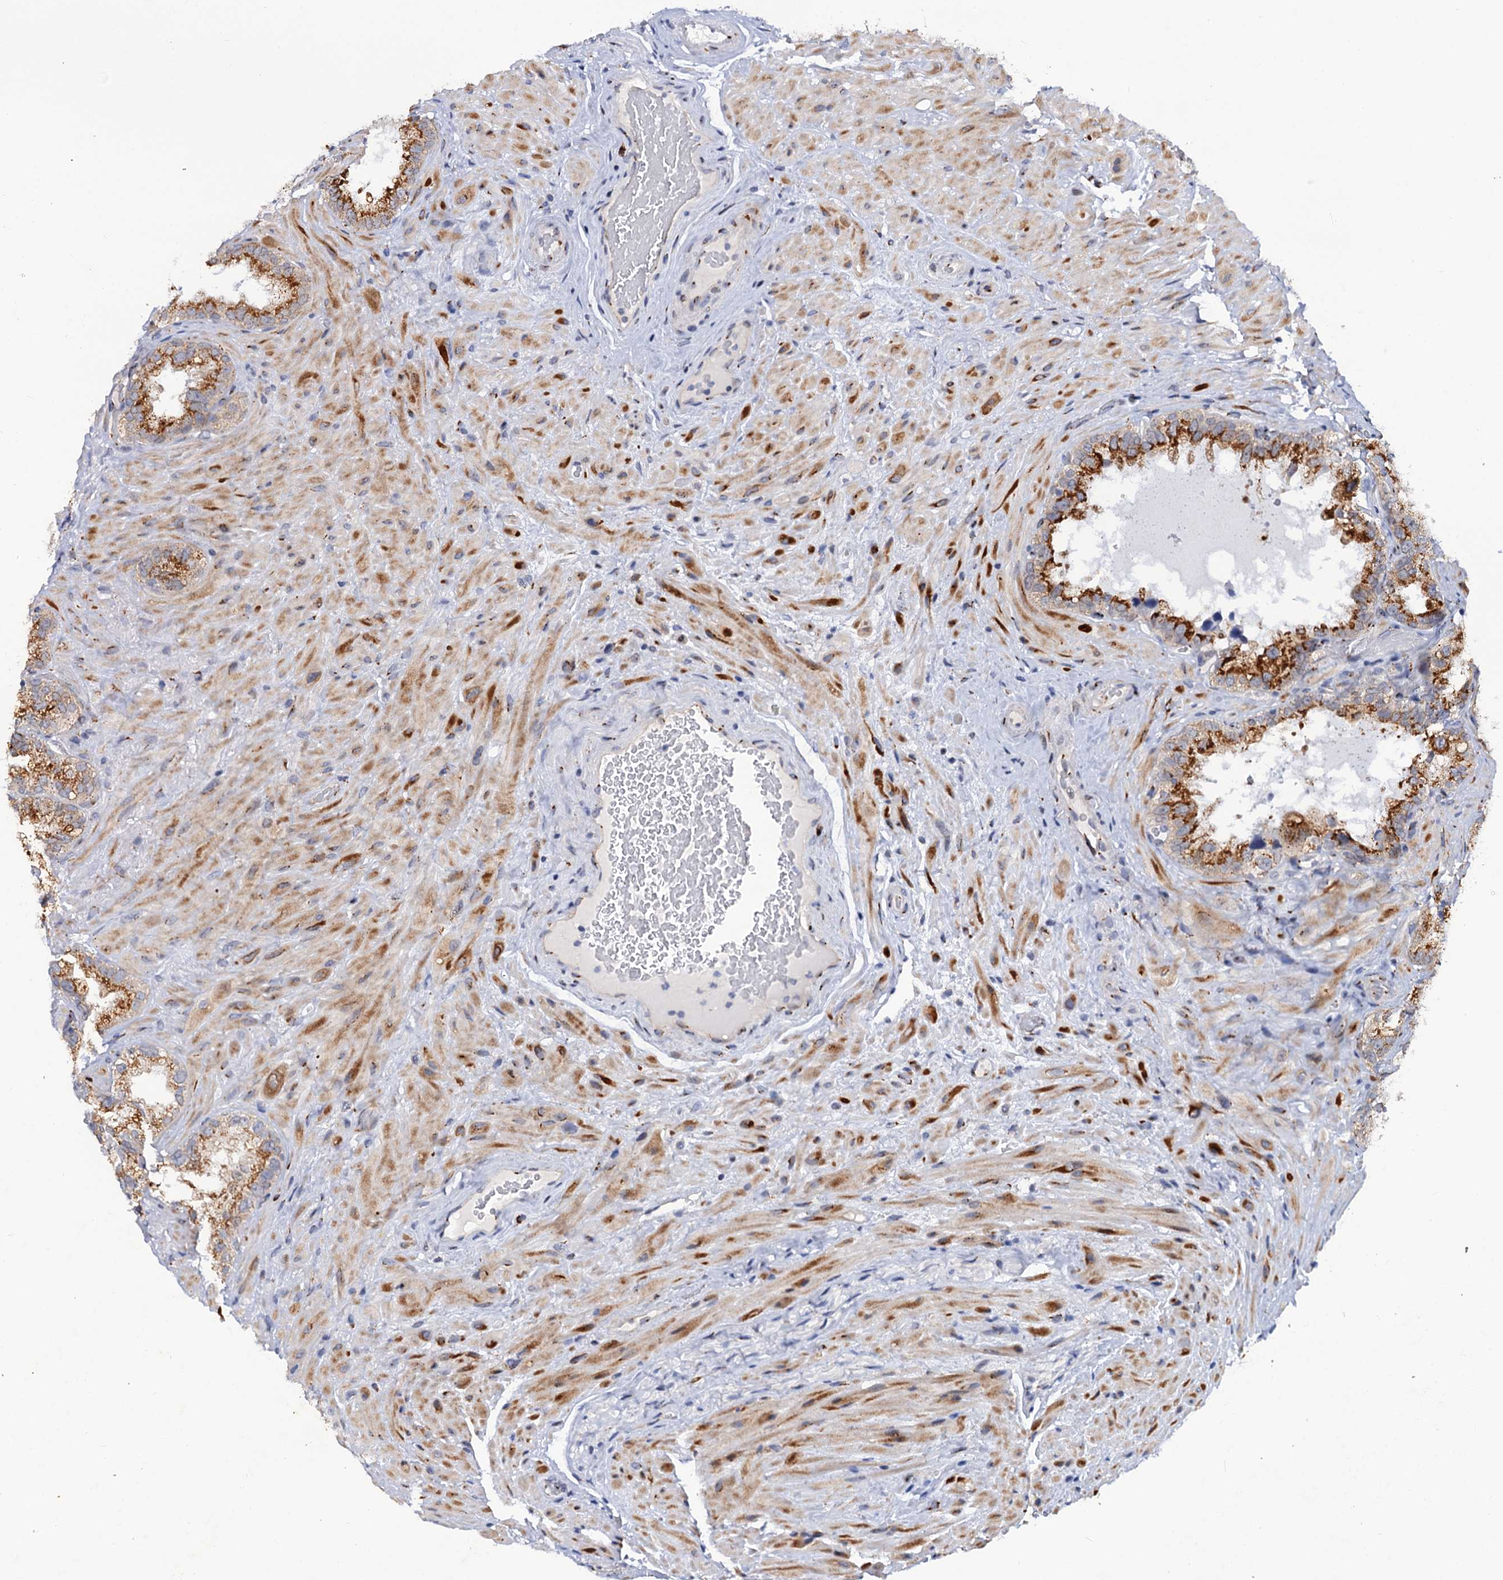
{"staining": {"intensity": "moderate", "quantity": ">75%", "location": "cytoplasmic/membranous"}, "tissue": "seminal vesicle", "cell_type": "Glandular cells", "image_type": "normal", "snomed": [{"axis": "morphology", "description": "Normal tissue, NOS"}, {"axis": "topography", "description": "Seminal veicle"}, {"axis": "topography", "description": "Peripheral nerve tissue"}], "caption": "Protein expression analysis of benign seminal vesicle displays moderate cytoplasmic/membranous expression in approximately >75% of glandular cells.", "gene": "THAP2", "patient": {"sex": "male", "age": 67}}